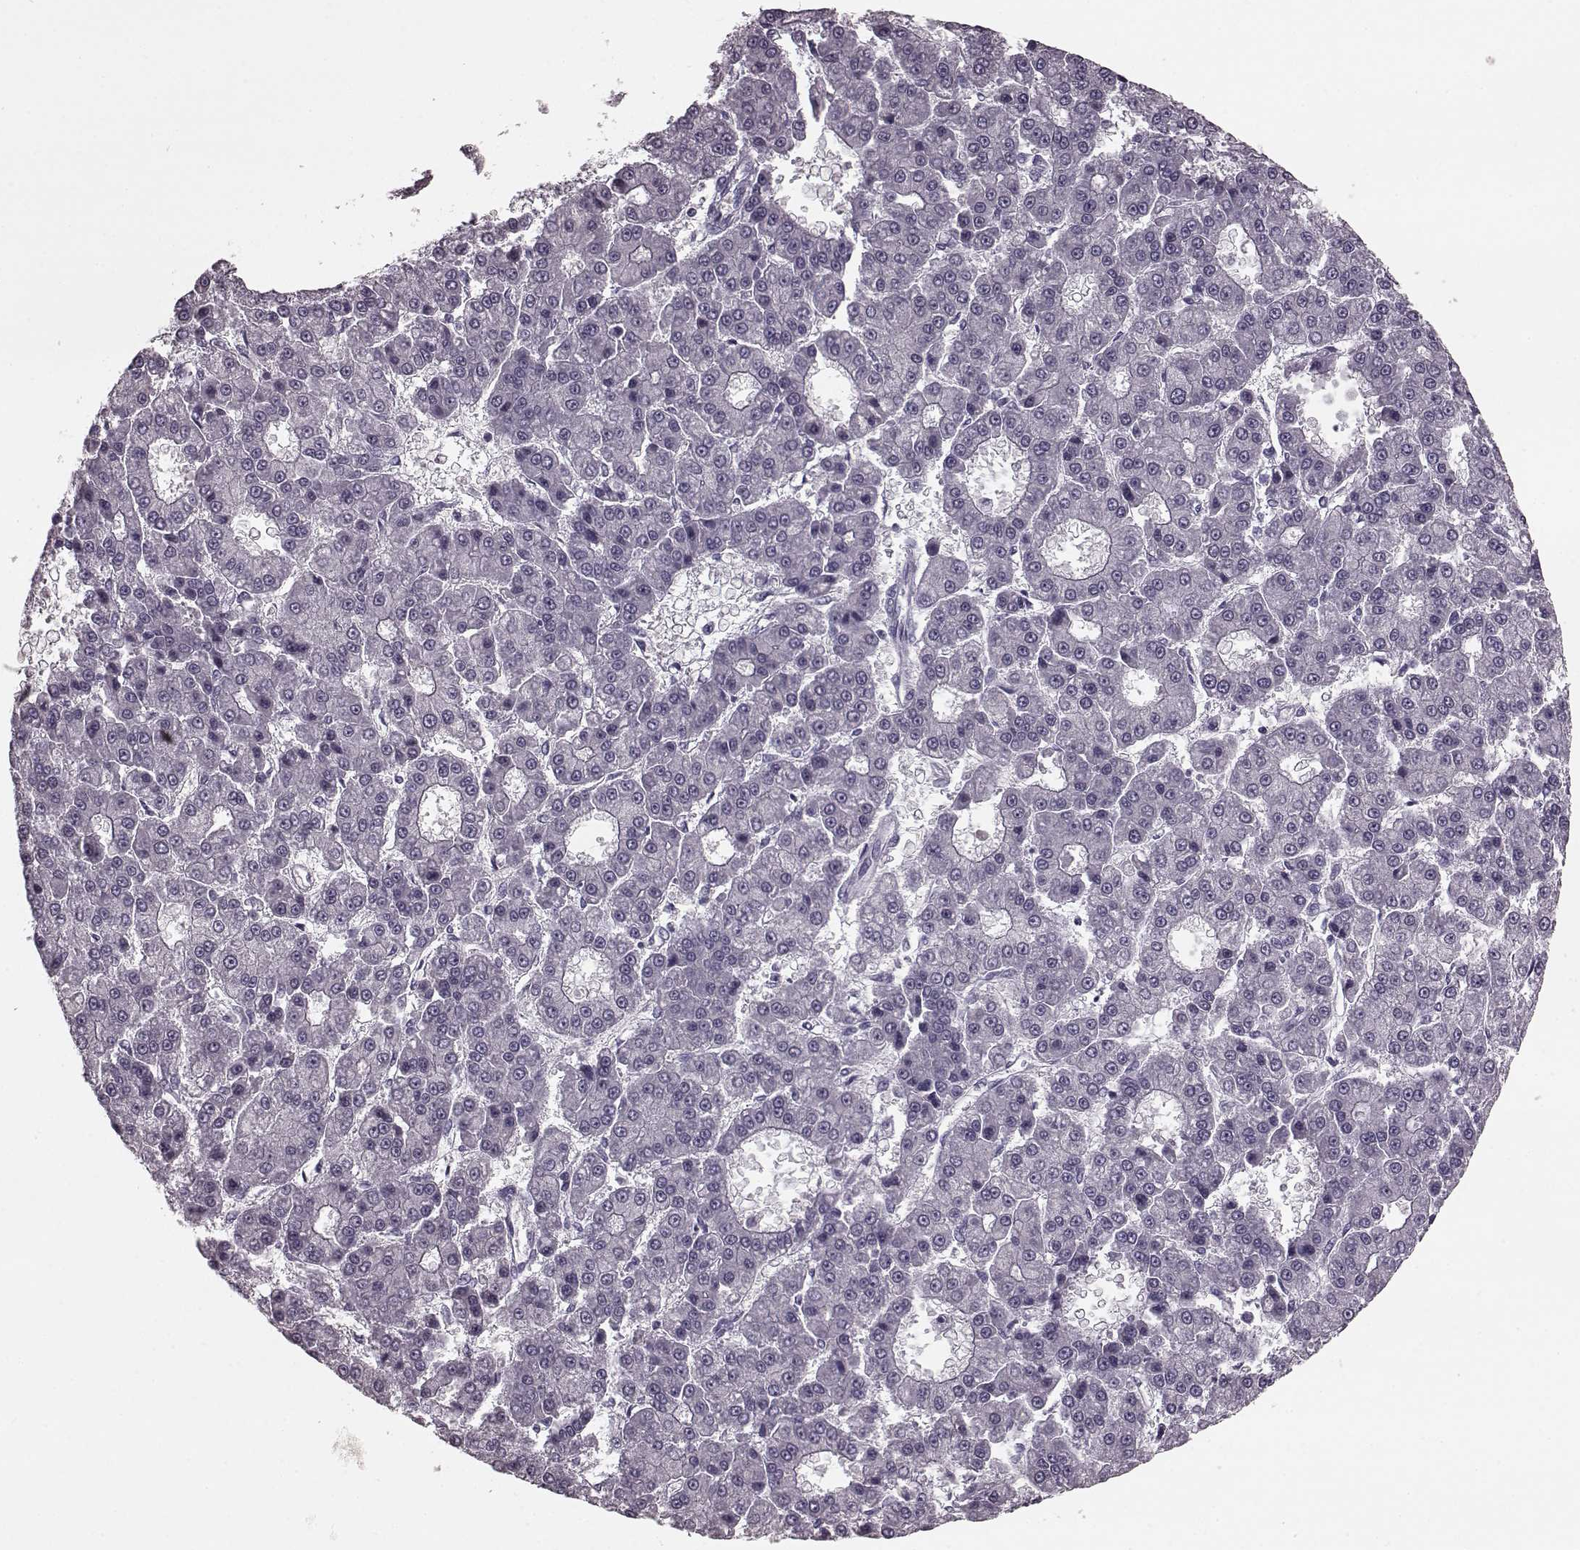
{"staining": {"intensity": "negative", "quantity": "none", "location": "none"}, "tissue": "liver cancer", "cell_type": "Tumor cells", "image_type": "cancer", "snomed": [{"axis": "morphology", "description": "Carcinoma, Hepatocellular, NOS"}, {"axis": "topography", "description": "Liver"}], "caption": "Liver cancer stained for a protein using IHC demonstrates no expression tumor cells.", "gene": "CST7", "patient": {"sex": "male", "age": 70}}